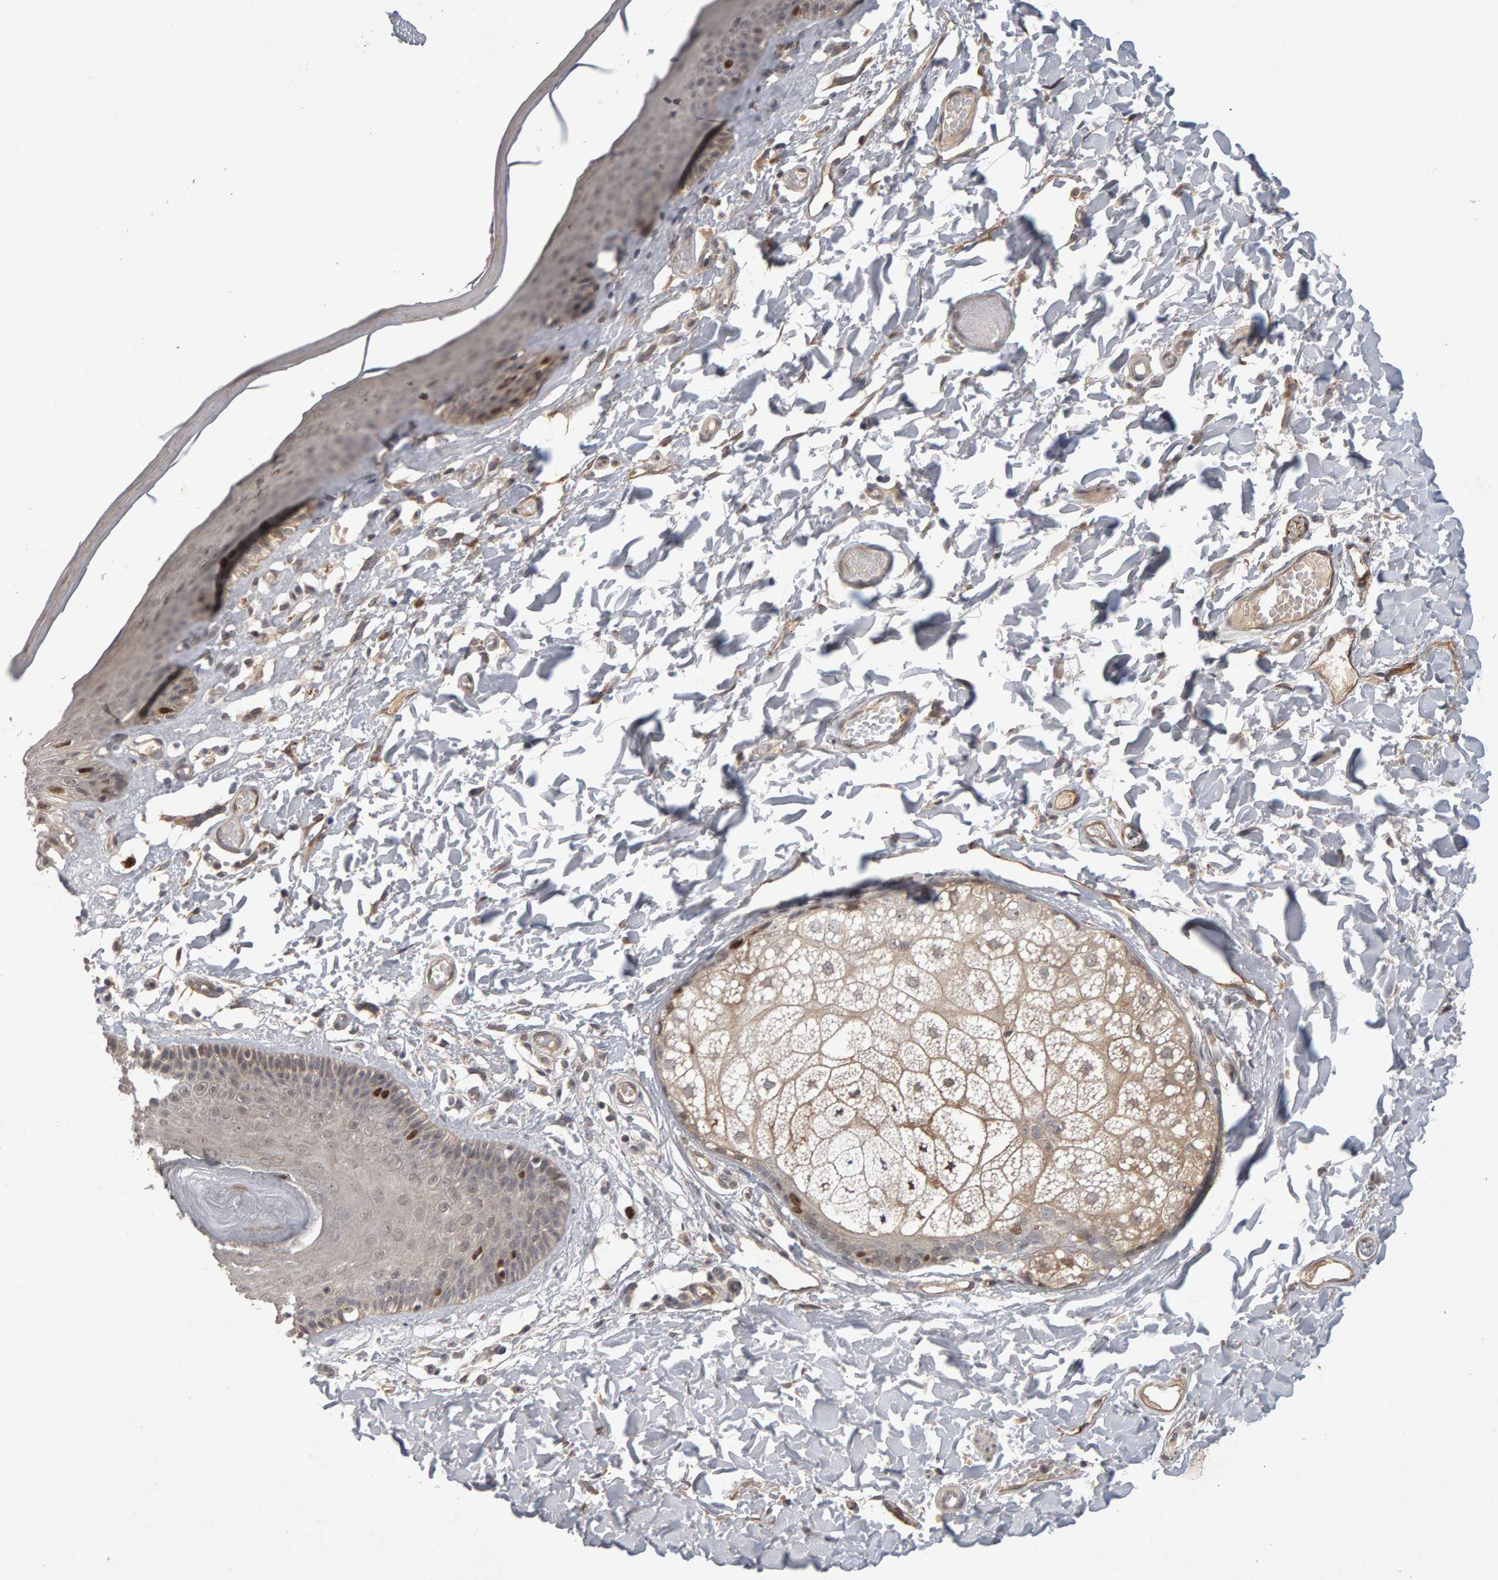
{"staining": {"intensity": "strong", "quantity": "<25%", "location": "nuclear"}, "tissue": "skin", "cell_type": "Epidermal cells", "image_type": "normal", "snomed": [{"axis": "morphology", "description": "Normal tissue, NOS"}, {"axis": "topography", "description": "Vulva"}], "caption": "Immunohistochemical staining of unremarkable skin exhibits medium levels of strong nuclear expression in approximately <25% of epidermal cells. (DAB (3,3'-diaminobenzidine) IHC with brightfield microscopy, high magnification).", "gene": "CDCA5", "patient": {"sex": "female", "age": 73}}